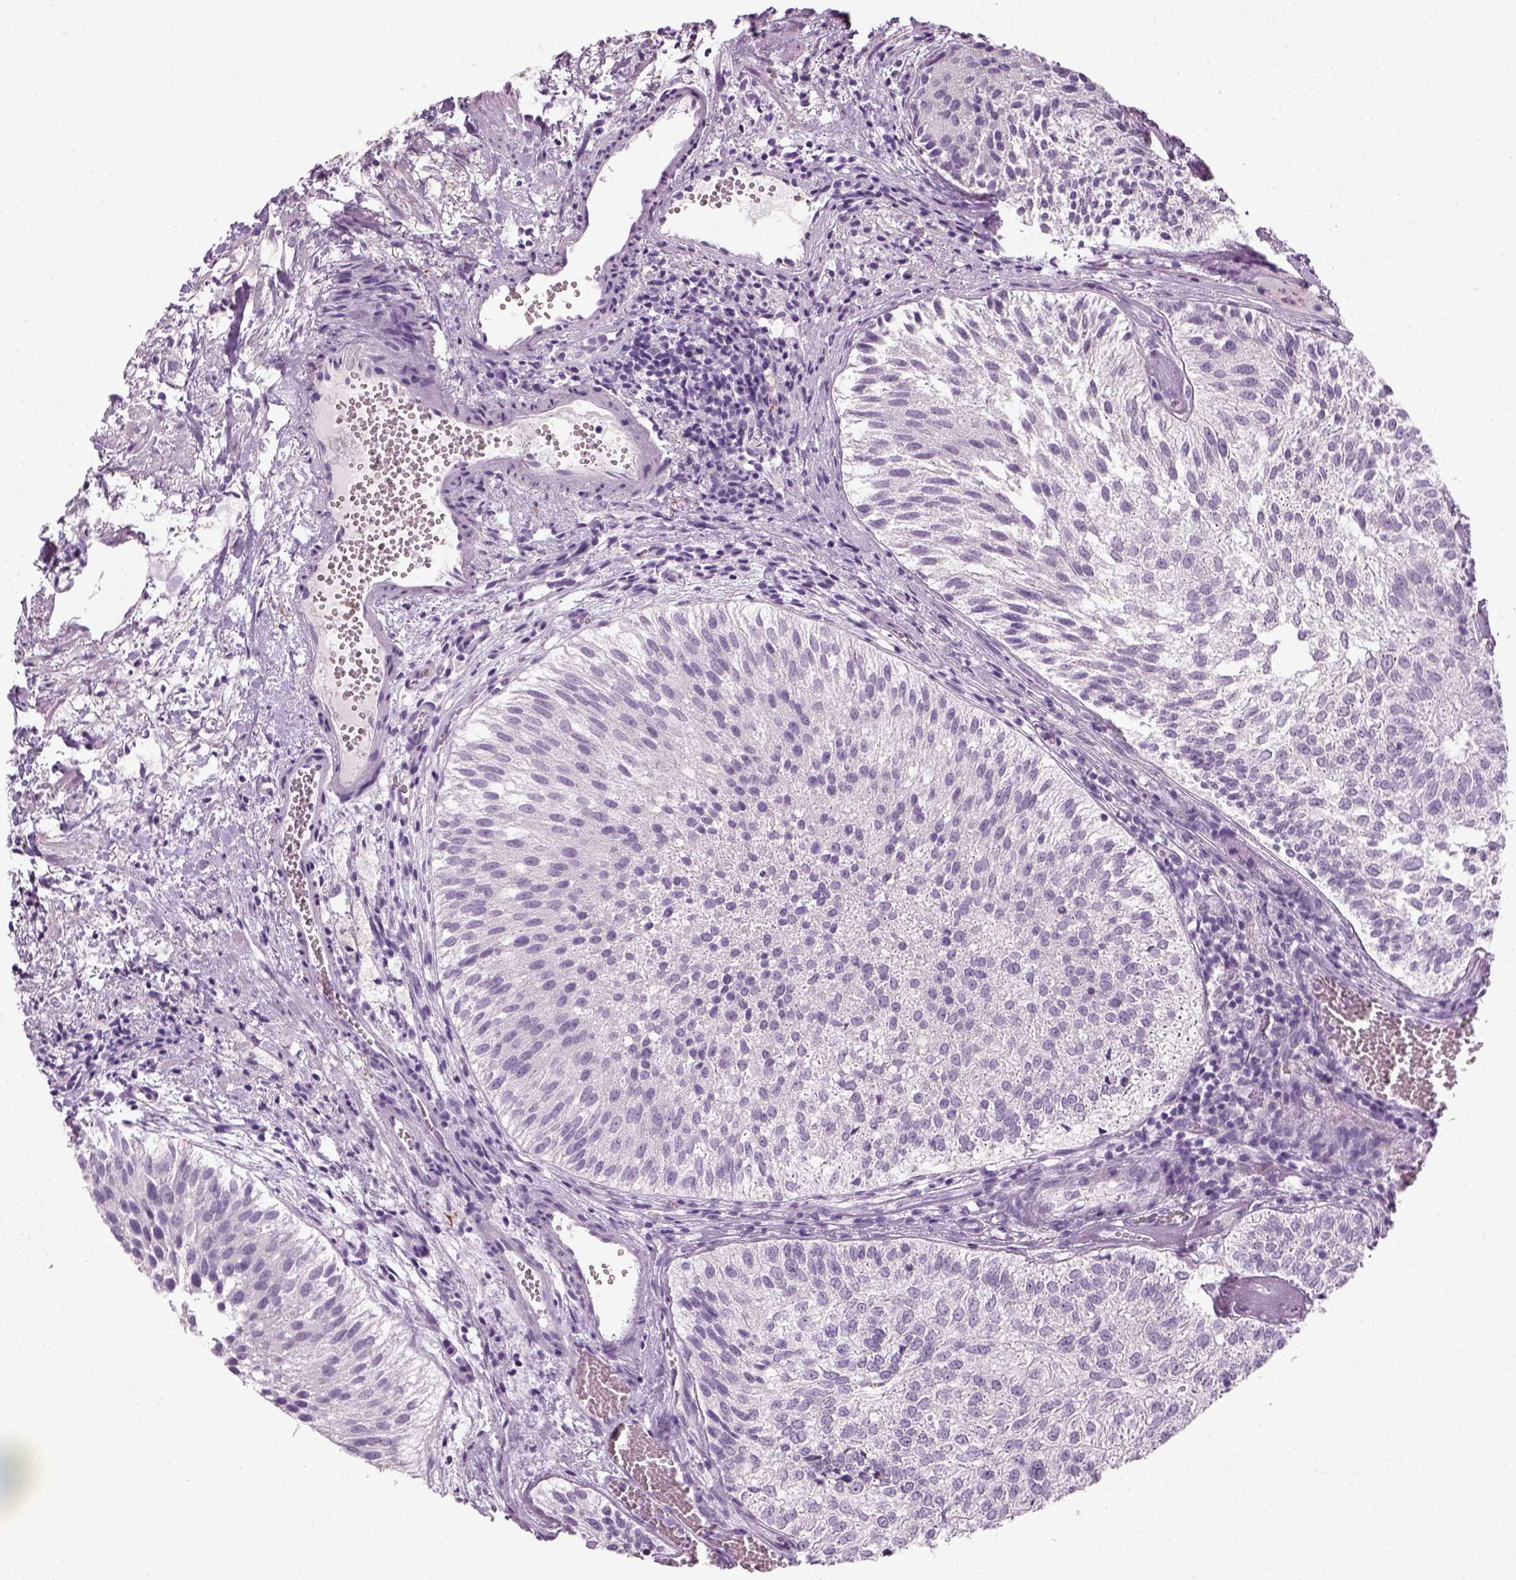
{"staining": {"intensity": "negative", "quantity": "none", "location": "none"}, "tissue": "urothelial cancer", "cell_type": "Tumor cells", "image_type": "cancer", "snomed": [{"axis": "morphology", "description": "Urothelial carcinoma, Low grade"}, {"axis": "topography", "description": "Urinary bladder"}], "caption": "High magnification brightfield microscopy of urothelial carcinoma (low-grade) stained with DAB (3,3'-diaminobenzidine) (brown) and counterstained with hematoxylin (blue): tumor cells show no significant staining. (DAB IHC with hematoxylin counter stain).", "gene": "TH", "patient": {"sex": "female", "age": 87}}